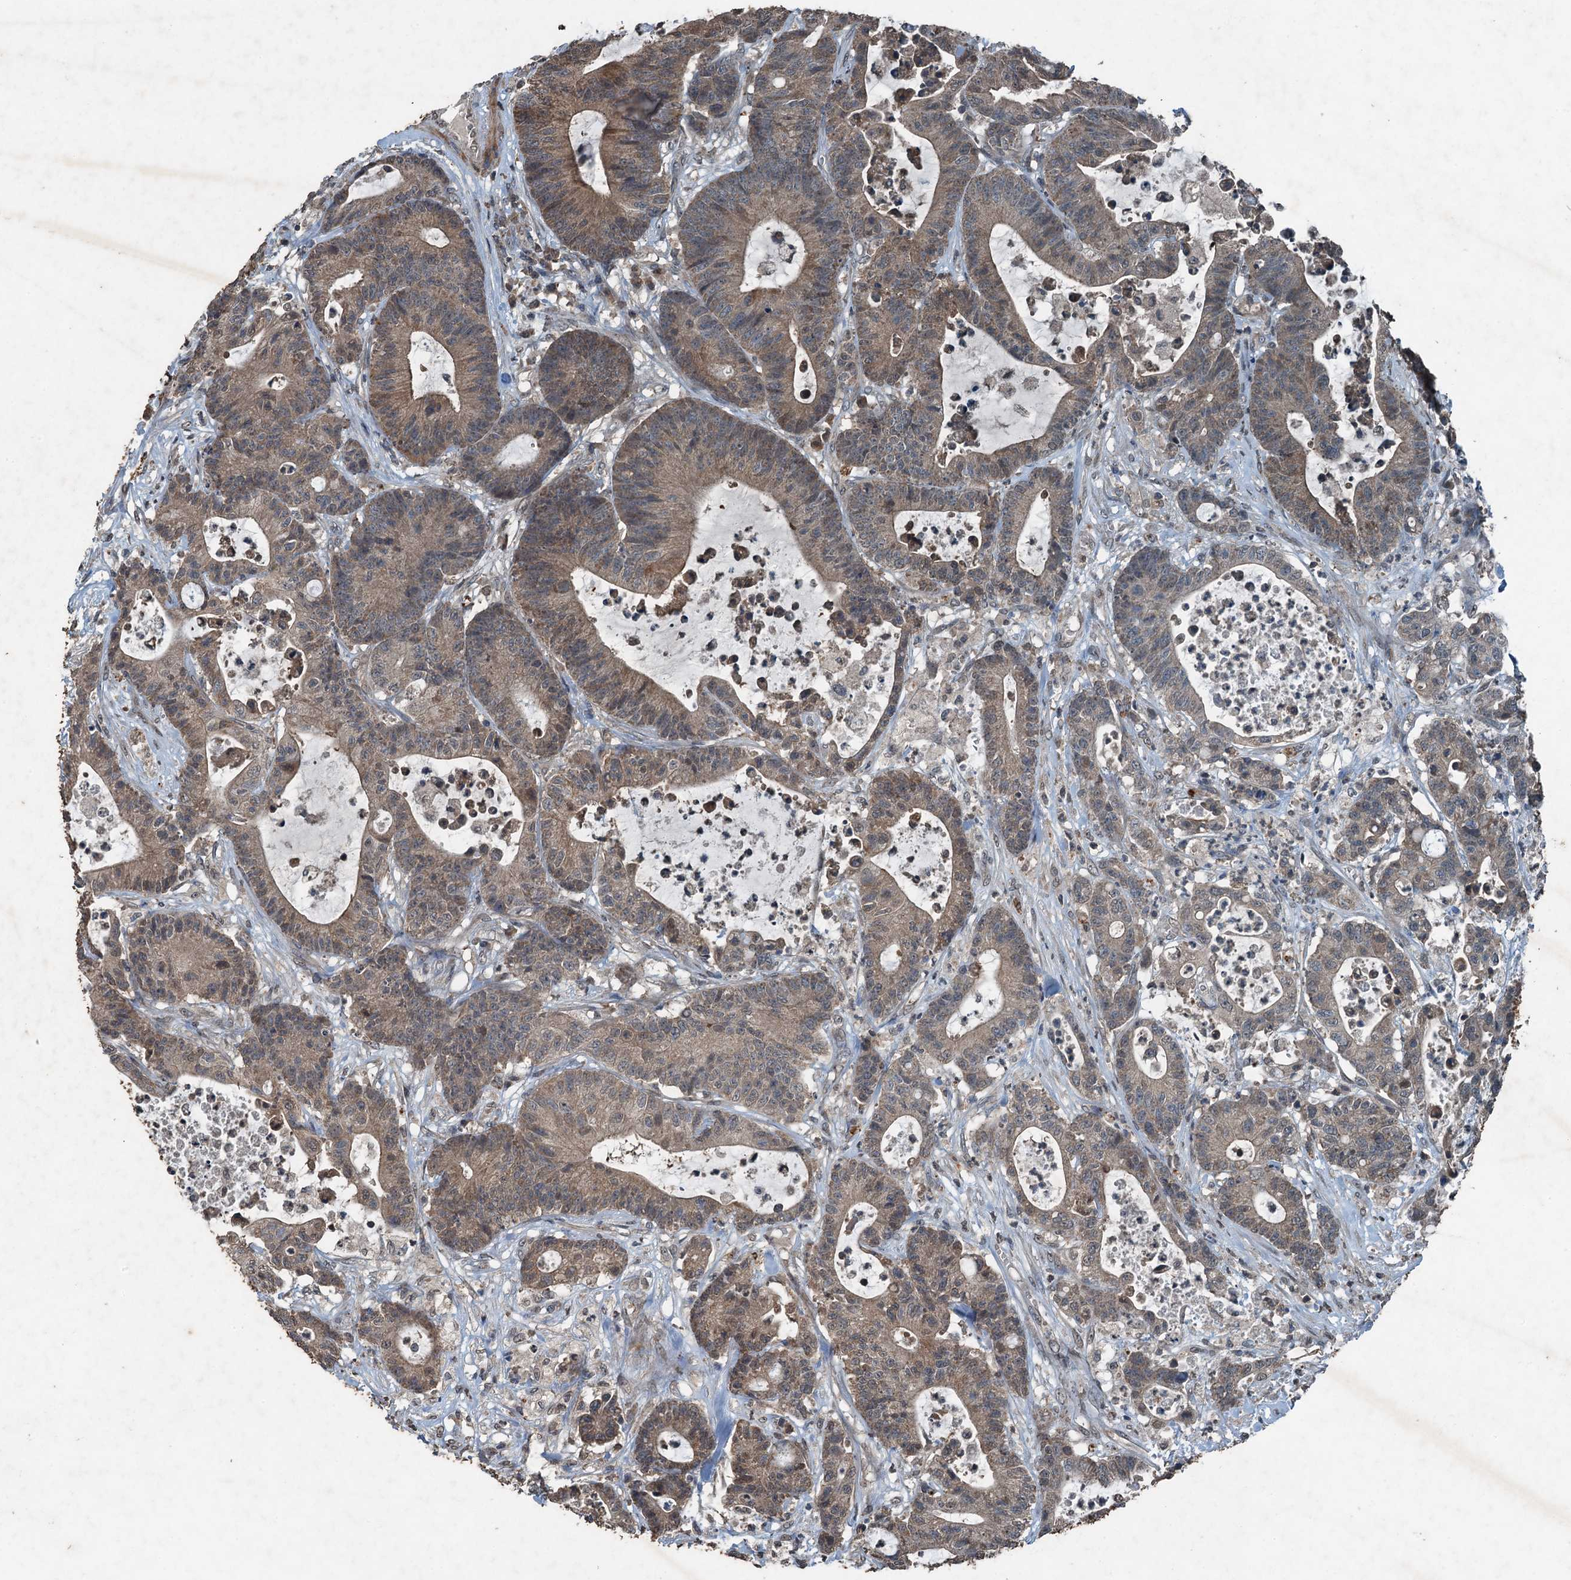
{"staining": {"intensity": "weak", "quantity": ">75%", "location": "cytoplasmic/membranous"}, "tissue": "colorectal cancer", "cell_type": "Tumor cells", "image_type": "cancer", "snomed": [{"axis": "morphology", "description": "Adenocarcinoma, NOS"}, {"axis": "topography", "description": "Colon"}], "caption": "The micrograph displays a brown stain indicating the presence of a protein in the cytoplasmic/membranous of tumor cells in colorectal cancer.", "gene": "TCTN1", "patient": {"sex": "female", "age": 84}}